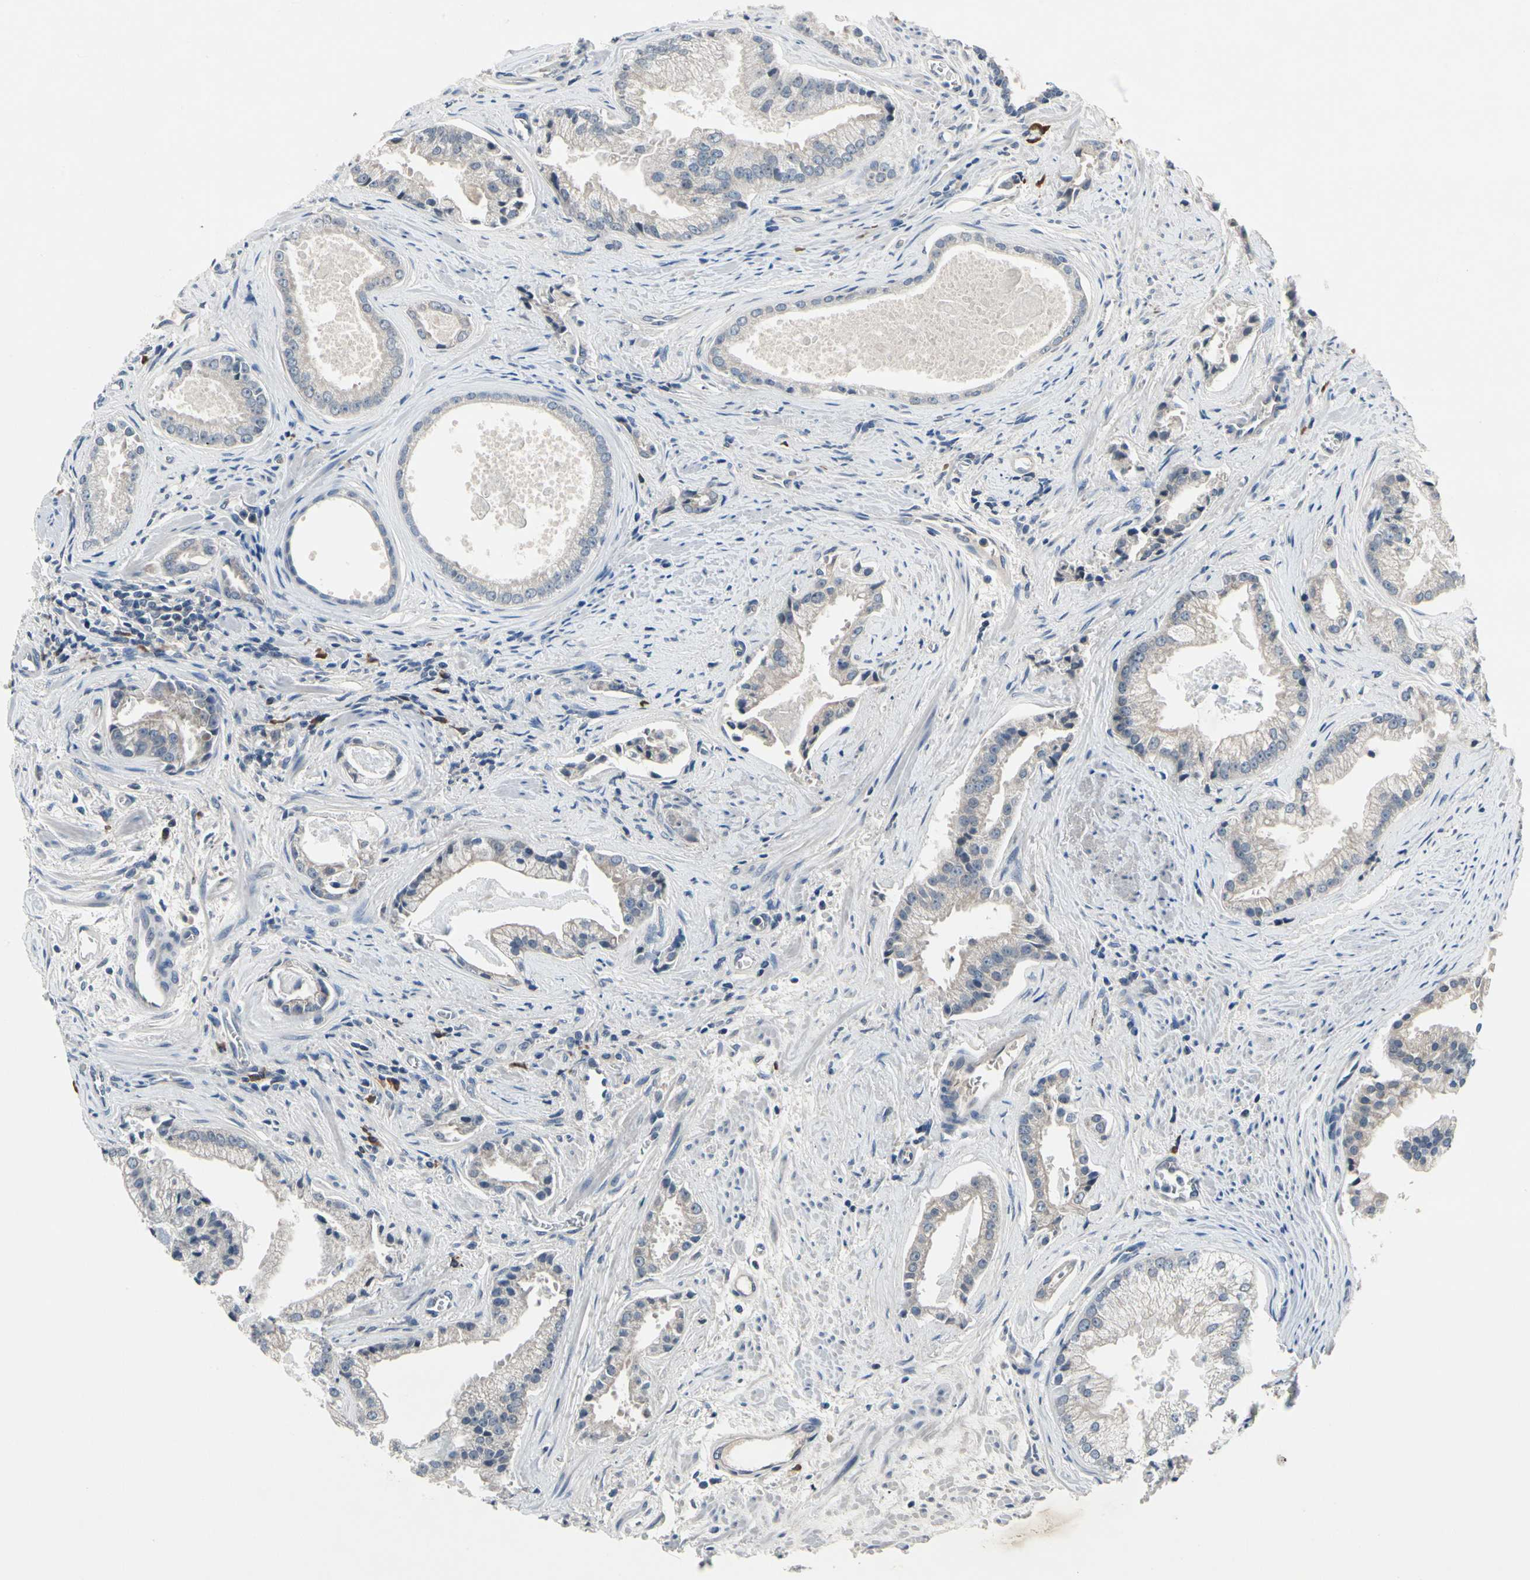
{"staining": {"intensity": "weak", "quantity": "25%-75%", "location": "cytoplasmic/membranous"}, "tissue": "prostate cancer", "cell_type": "Tumor cells", "image_type": "cancer", "snomed": [{"axis": "morphology", "description": "Adenocarcinoma, High grade"}, {"axis": "topography", "description": "Prostate"}], "caption": "A photomicrograph of prostate adenocarcinoma (high-grade) stained for a protein exhibits weak cytoplasmic/membranous brown staining in tumor cells.", "gene": "SELENOK", "patient": {"sex": "male", "age": 67}}